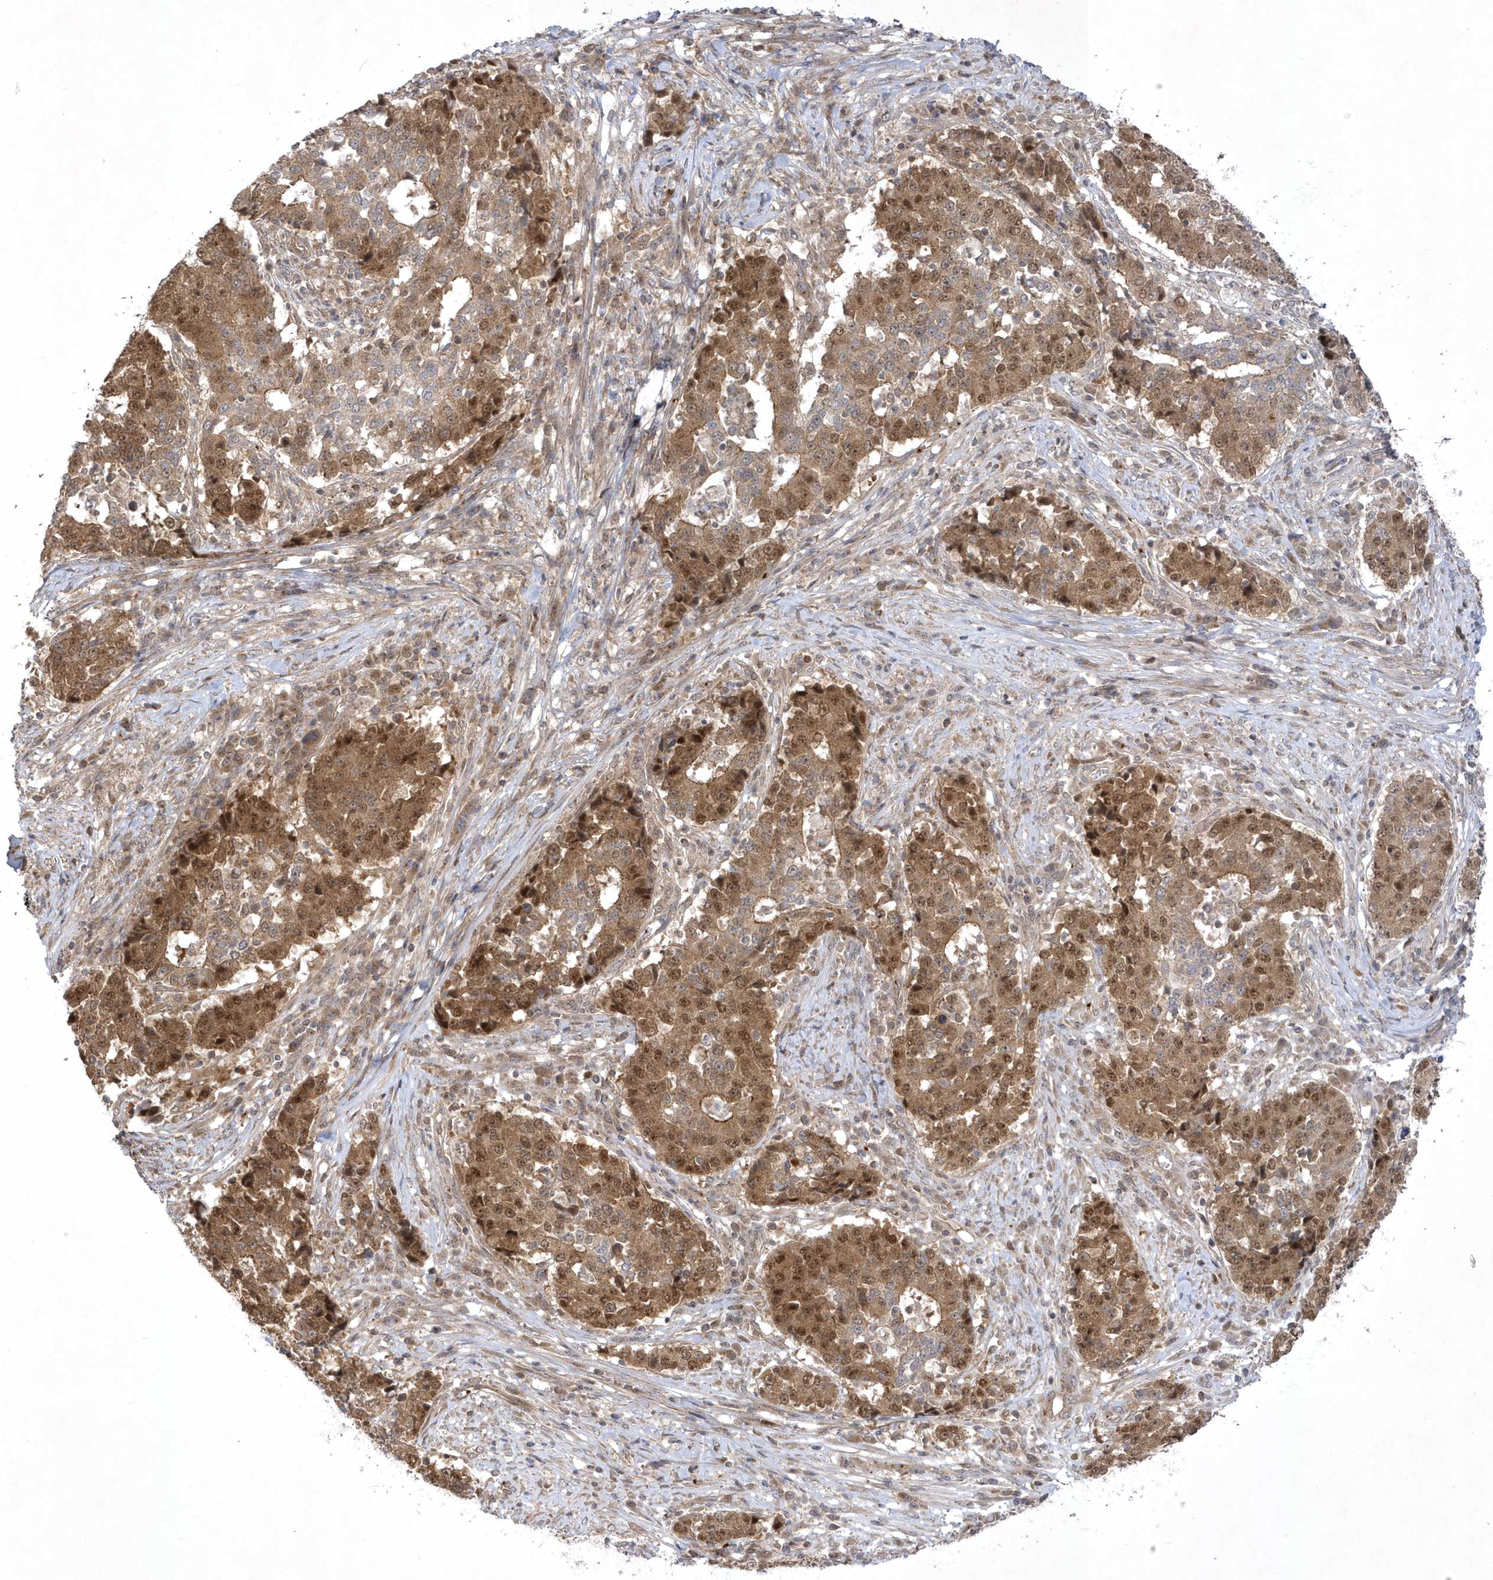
{"staining": {"intensity": "moderate", "quantity": ">75%", "location": "cytoplasmic/membranous,nuclear"}, "tissue": "stomach cancer", "cell_type": "Tumor cells", "image_type": "cancer", "snomed": [{"axis": "morphology", "description": "Adenocarcinoma, NOS"}, {"axis": "topography", "description": "Stomach"}], "caption": "Human adenocarcinoma (stomach) stained for a protein (brown) reveals moderate cytoplasmic/membranous and nuclear positive positivity in about >75% of tumor cells.", "gene": "NAF1", "patient": {"sex": "male", "age": 59}}